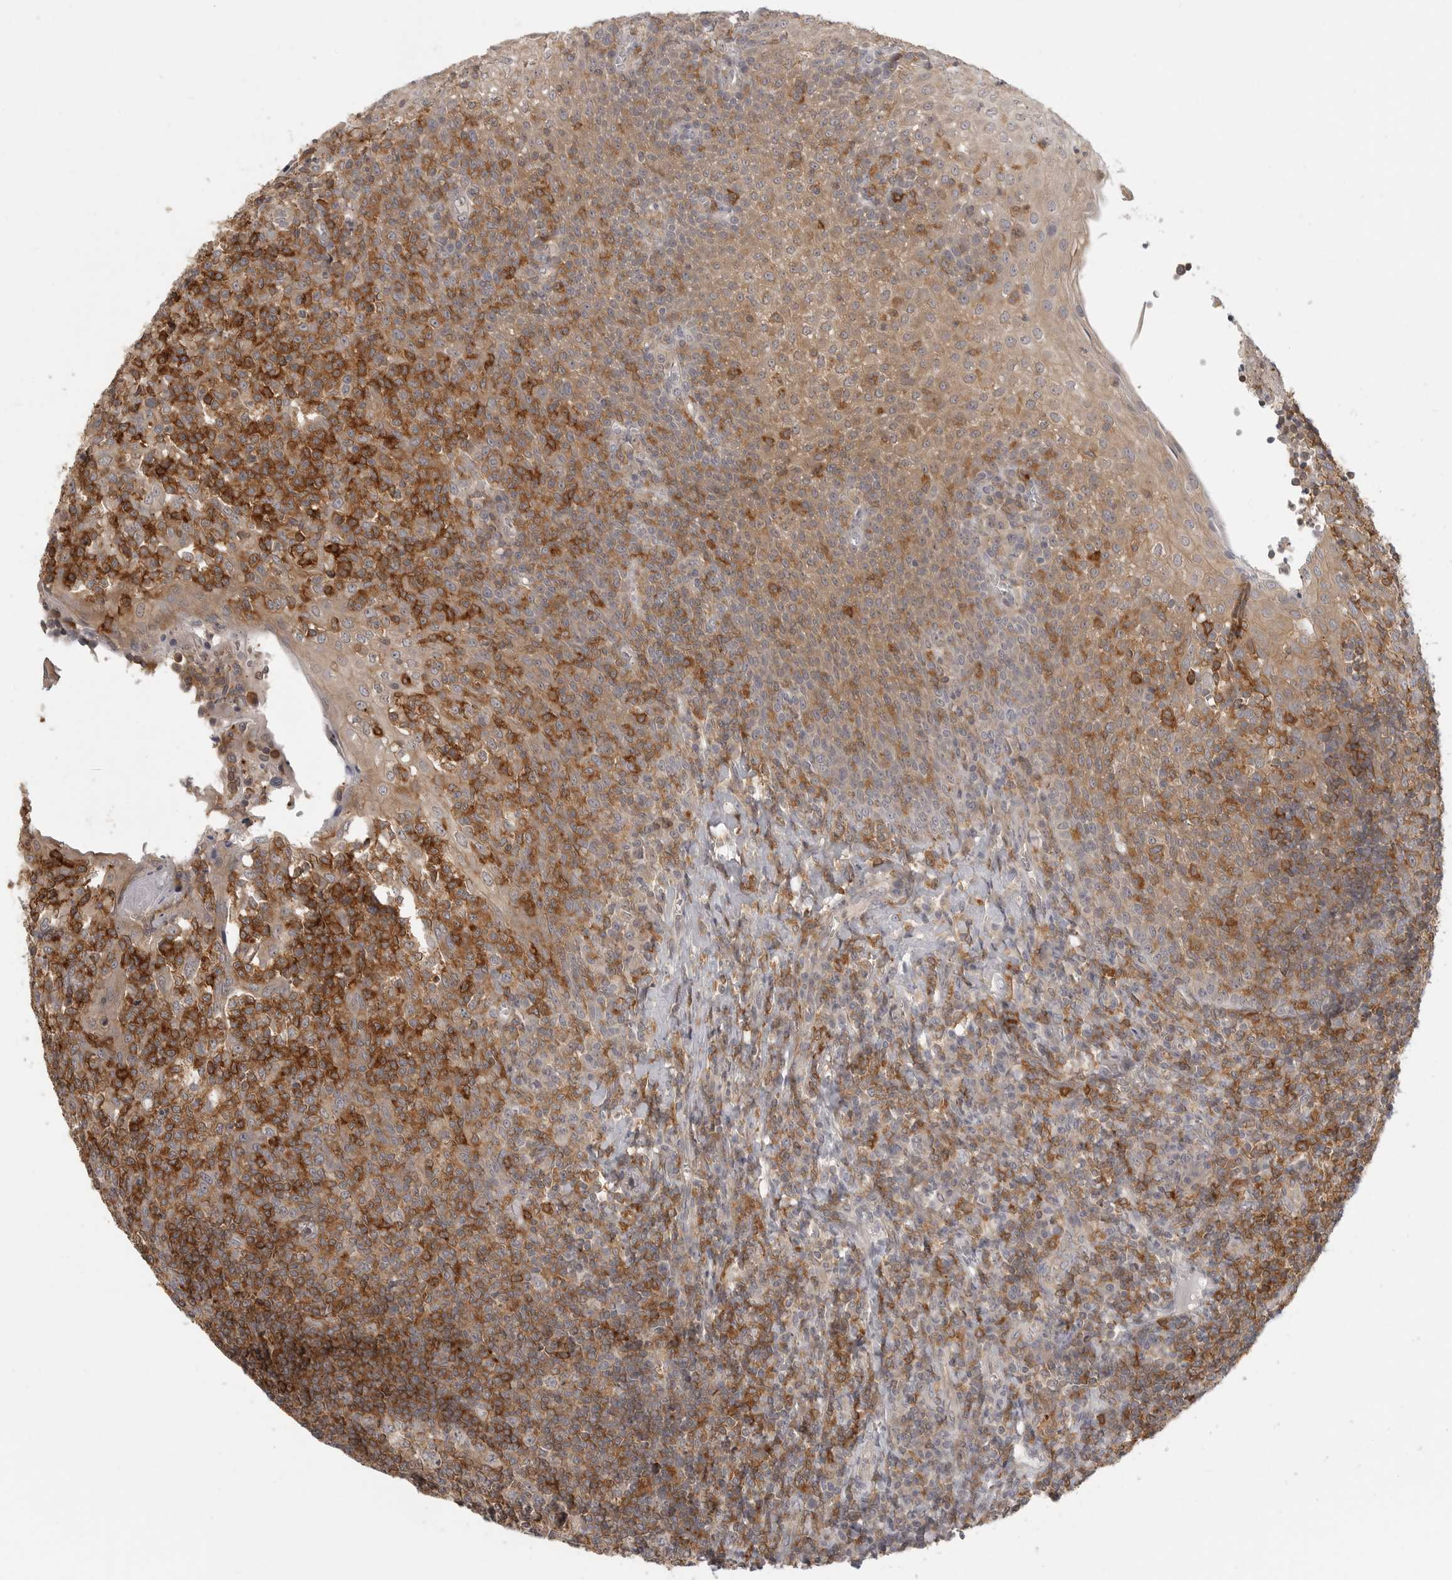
{"staining": {"intensity": "strong", "quantity": ">75%", "location": "cytoplasmic/membranous"}, "tissue": "tonsil", "cell_type": "Germinal center cells", "image_type": "normal", "snomed": [{"axis": "morphology", "description": "Normal tissue, NOS"}, {"axis": "topography", "description": "Tonsil"}], "caption": "High-power microscopy captured an immunohistochemistry image of normal tonsil, revealing strong cytoplasmic/membranous expression in approximately >75% of germinal center cells.", "gene": "DBNL", "patient": {"sex": "female", "age": 19}}